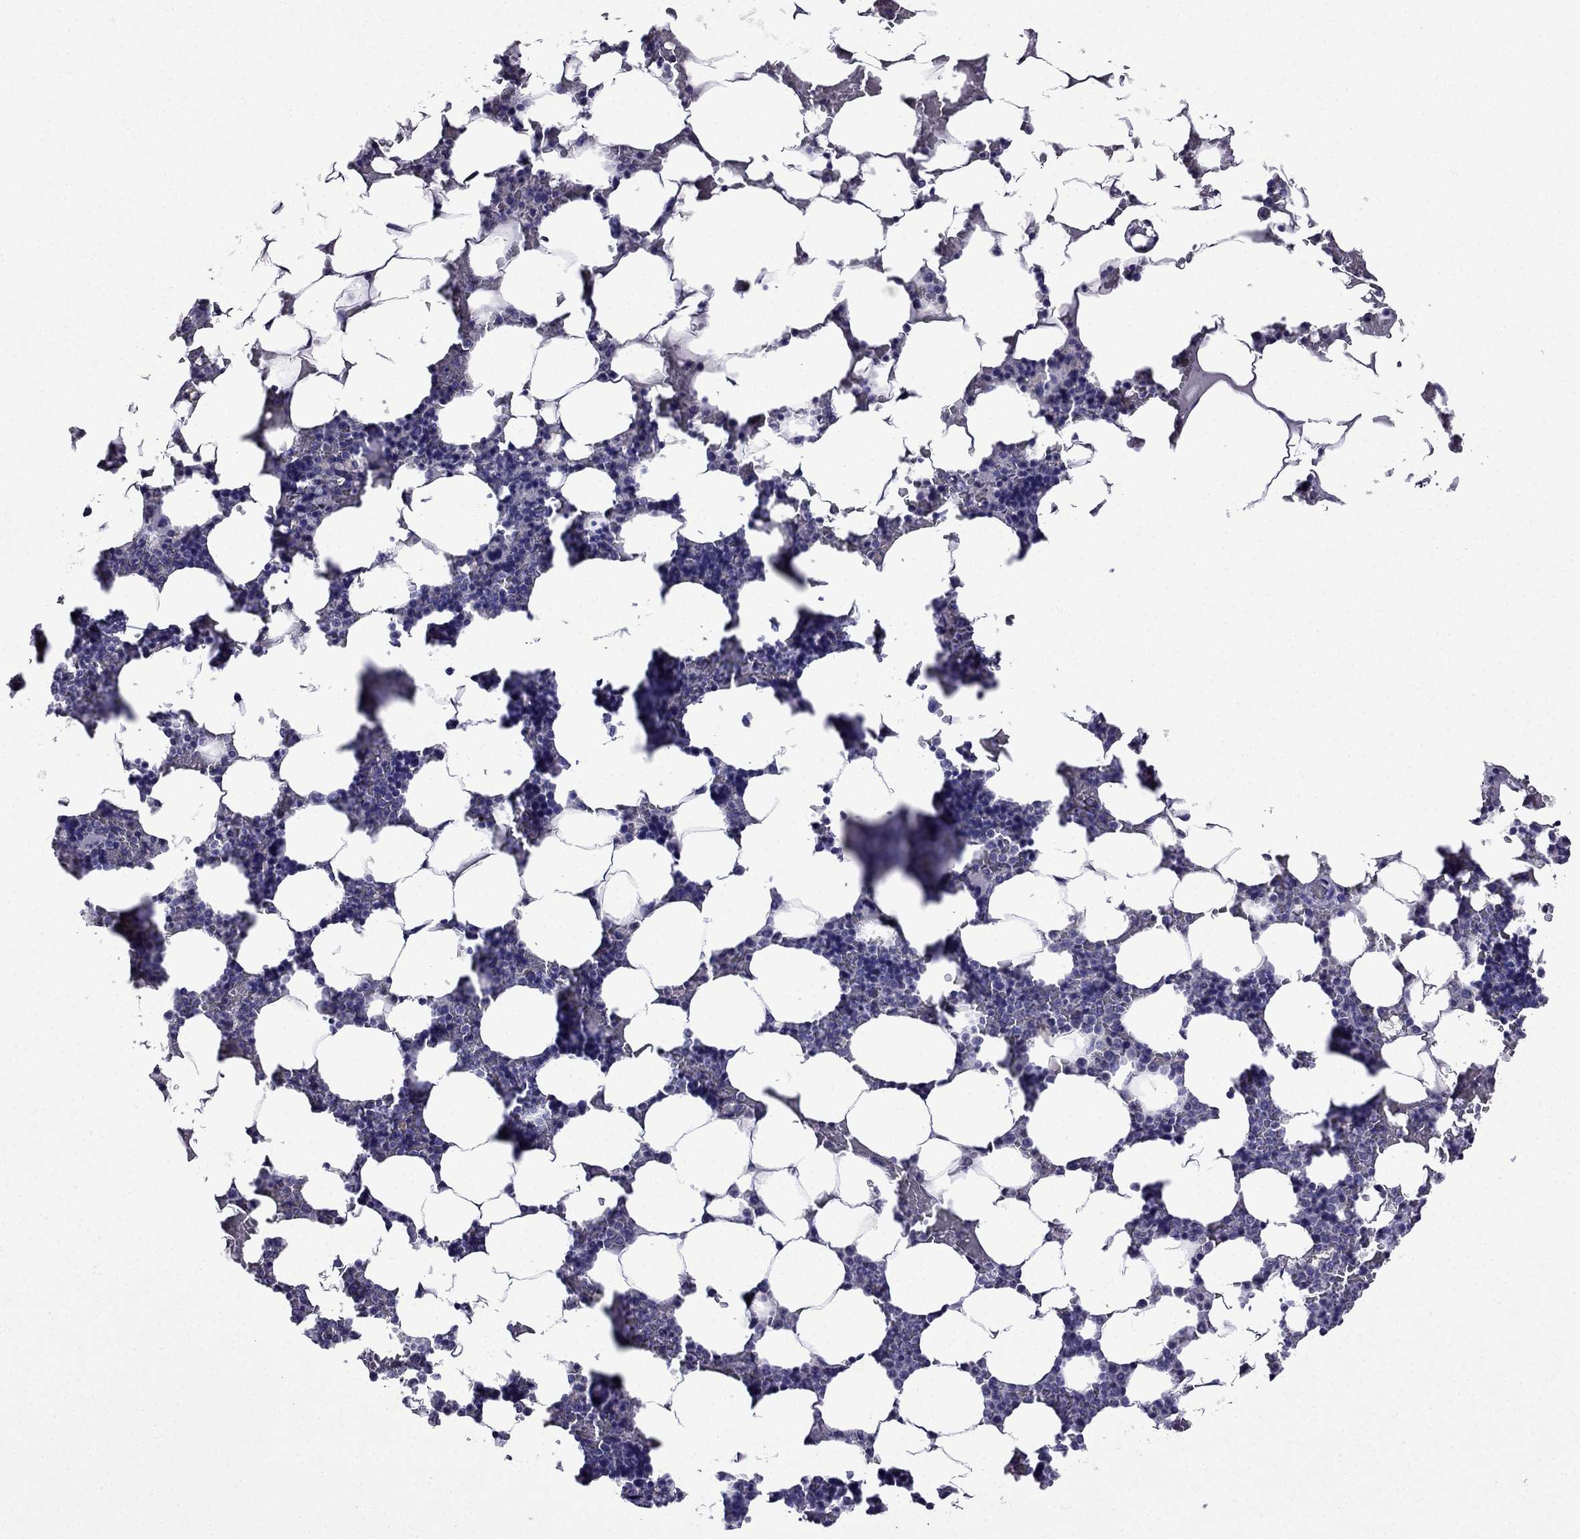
{"staining": {"intensity": "negative", "quantity": "none", "location": "none"}, "tissue": "bone marrow", "cell_type": "Hematopoietic cells", "image_type": "normal", "snomed": [{"axis": "morphology", "description": "Normal tissue, NOS"}, {"axis": "topography", "description": "Bone marrow"}], "caption": "A high-resolution image shows immunohistochemistry staining of unremarkable bone marrow, which exhibits no significant staining in hematopoietic cells. Brightfield microscopy of immunohistochemistry stained with DAB (brown) and hematoxylin (blue), captured at high magnification.", "gene": "DNAH17", "patient": {"sex": "male", "age": 51}}